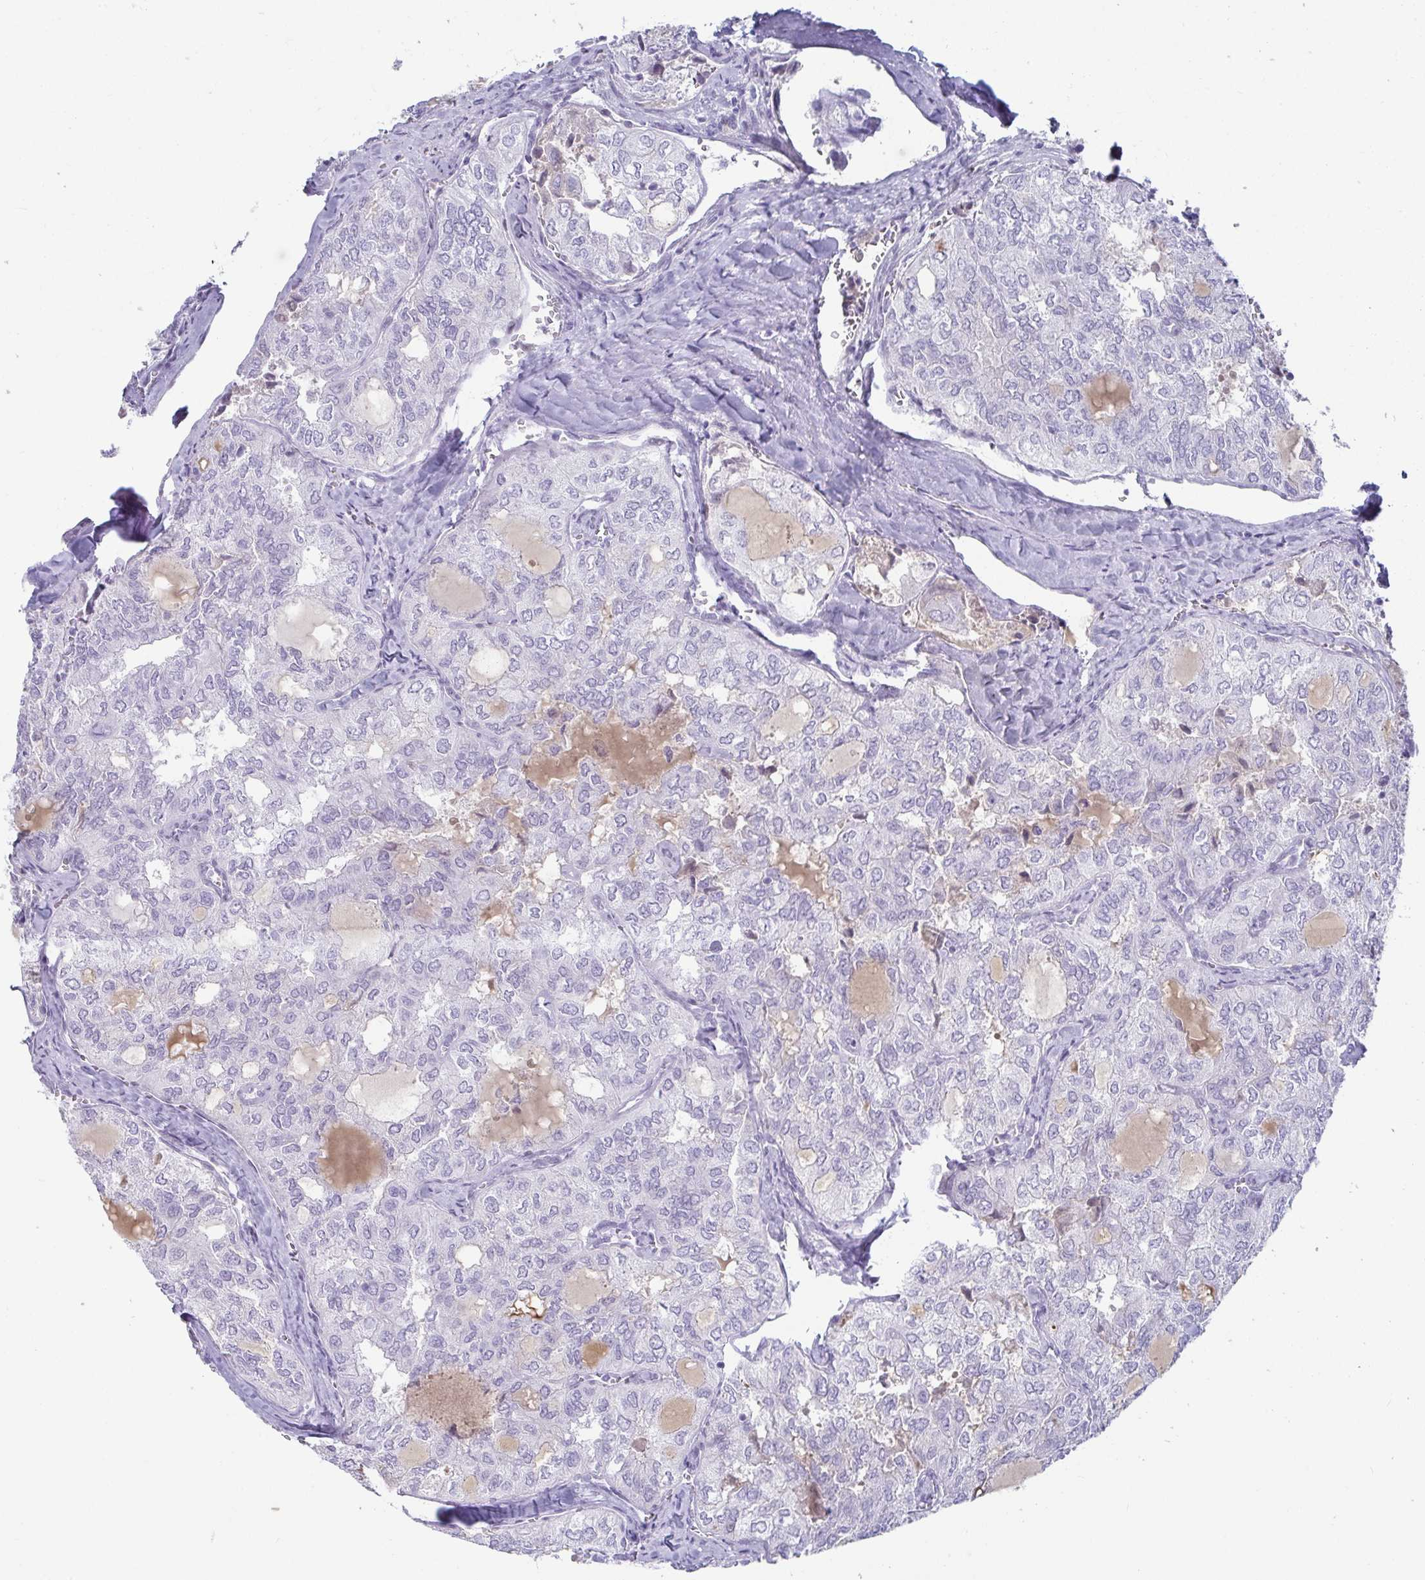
{"staining": {"intensity": "negative", "quantity": "none", "location": "none"}, "tissue": "thyroid cancer", "cell_type": "Tumor cells", "image_type": "cancer", "snomed": [{"axis": "morphology", "description": "Follicular adenoma carcinoma, NOS"}, {"axis": "topography", "description": "Thyroid gland"}], "caption": "Thyroid follicular adenoma carcinoma stained for a protein using IHC demonstrates no staining tumor cells.", "gene": "NPY", "patient": {"sex": "male", "age": 75}}